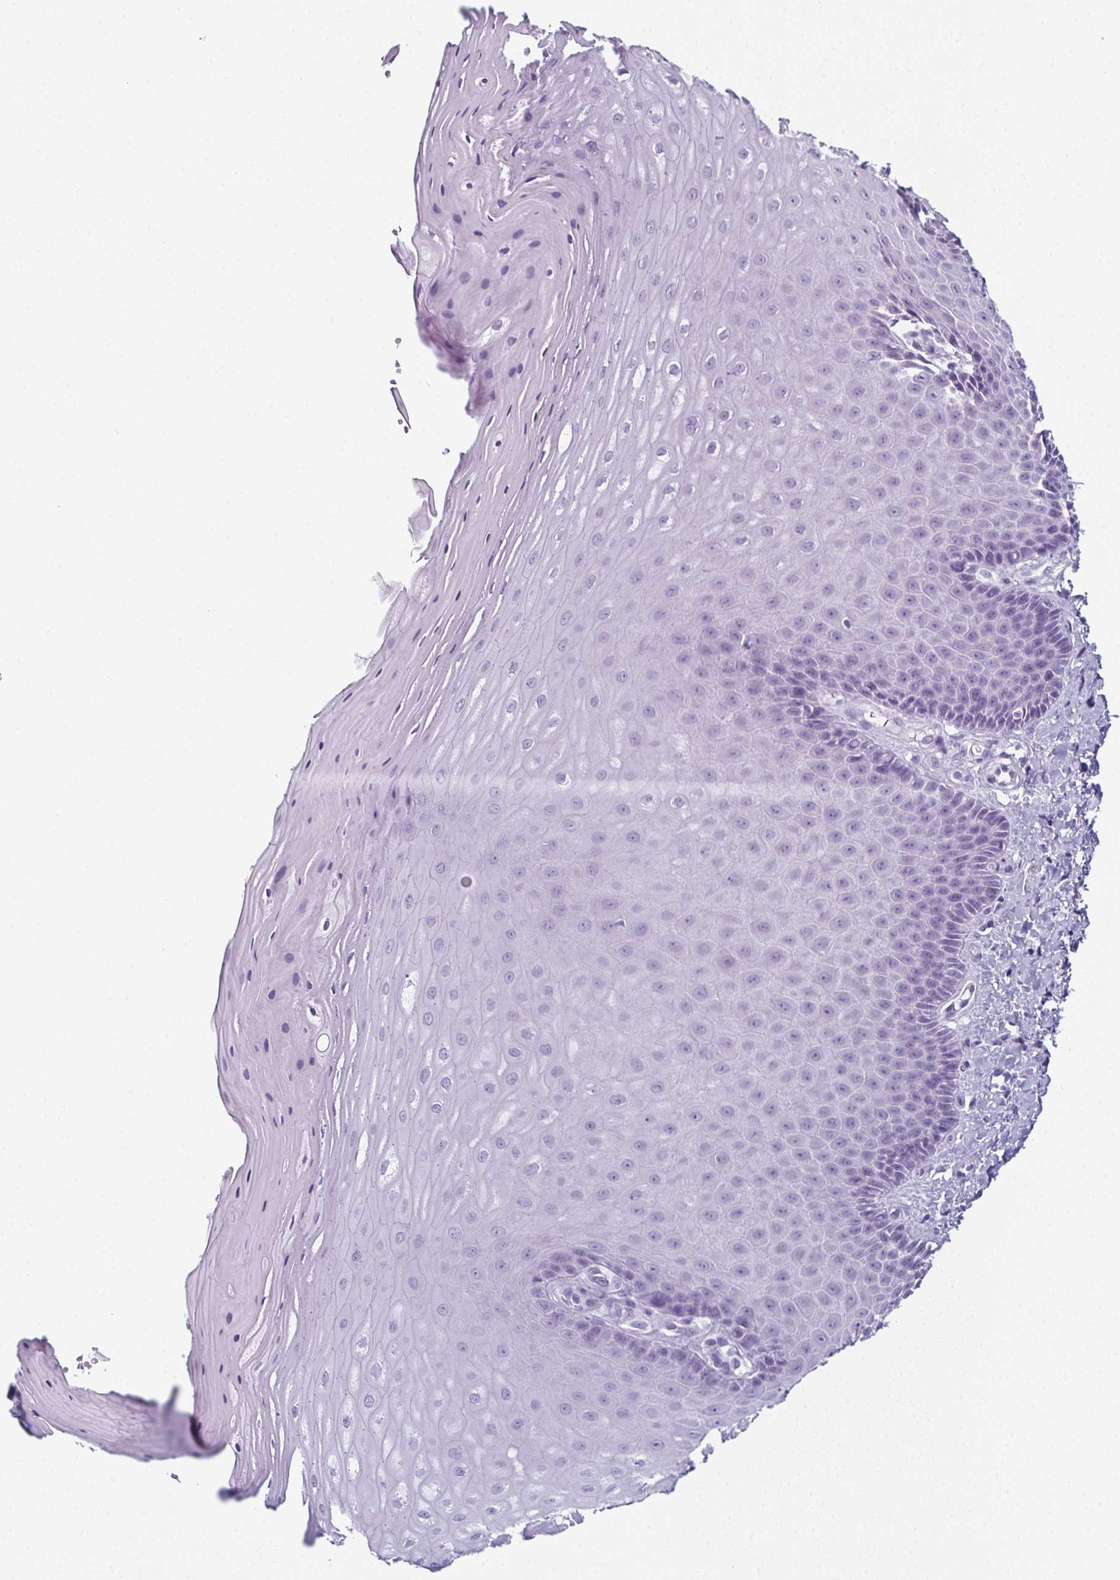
{"staining": {"intensity": "negative", "quantity": "none", "location": "none"}, "tissue": "vagina", "cell_type": "Squamous epithelial cells", "image_type": "normal", "snomed": [{"axis": "morphology", "description": "Normal tissue, NOS"}, {"axis": "topography", "description": "Vagina"}], "caption": "Squamous epithelial cells show no significant expression in unremarkable vagina. (DAB immunohistochemistry (IHC) visualized using brightfield microscopy, high magnification).", "gene": "ENKUR", "patient": {"sex": "female", "age": 83}}